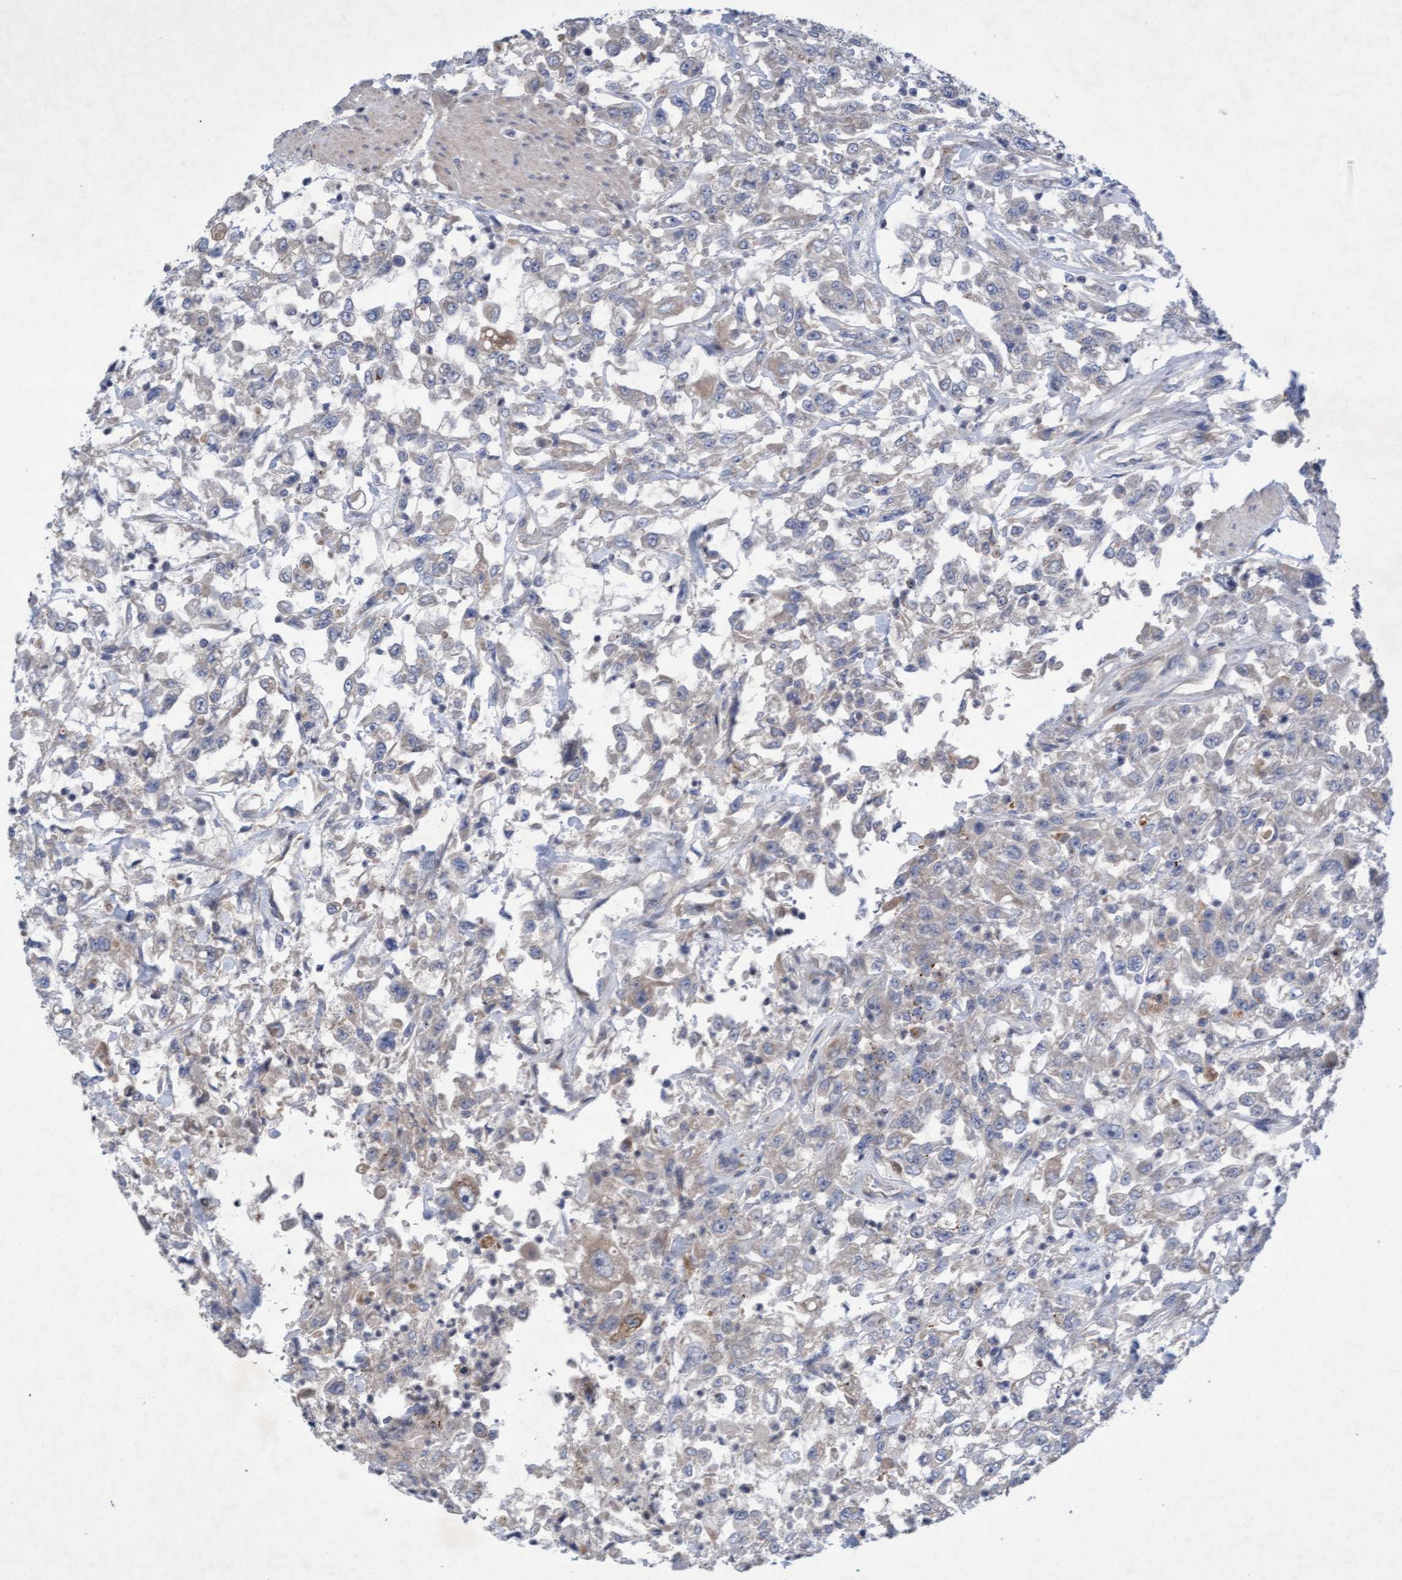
{"staining": {"intensity": "negative", "quantity": "none", "location": "none"}, "tissue": "urothelial cancer", "cell_type": "Tumor cells", "image_type": "cancer", "snomed": [{"axis": "morphology", "description": "Urothelial carcinoma, High grade"}, {"axis": "topography", "description": "Urinary bladder"}], "caption": "High power microscopy photomicrograph of an immunohistochemistry photomicrograph of urothelial cancer, revealing no significant positivity in tumor cells.", "gene": "DDHD2", "patient": {"sex": "male", "age": 46}}